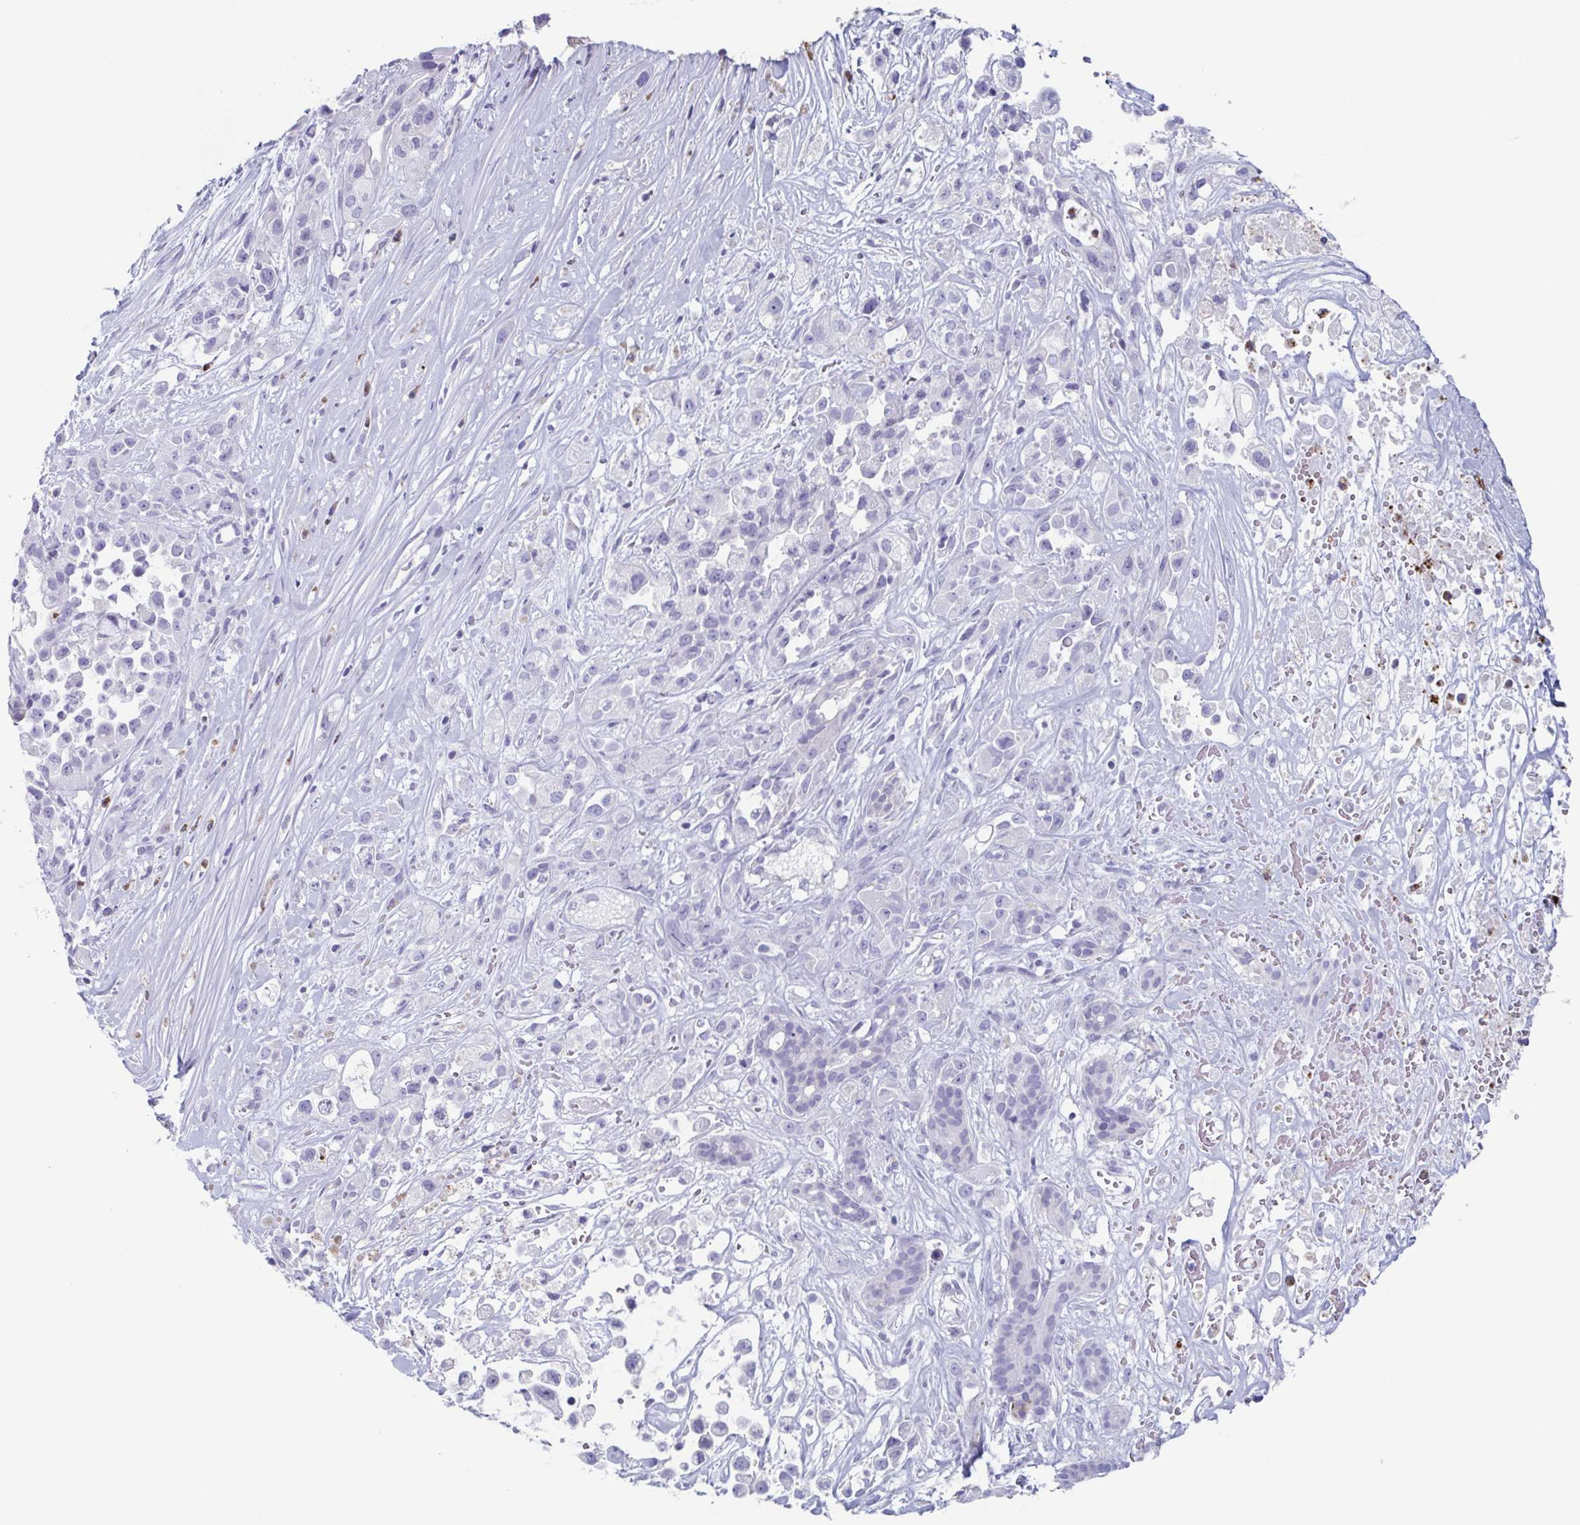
{"staining": {"intensity": "negative", "quantity": "none", "location": "none"}, "tissue": "pancreatic cancer", "cell_type": "Tumor cells", "image_type": "cancer", "snomed": [{"axis": "morphology", "description": "Adenocarcinoma, NOS"}, {"axis": "topography", "description": "Pancreas"}], "caption": "Immunohistochemistry of pancreatic adenocarcinoma exhibits no positivity in tumor cells.", "gene": "BPI", "patient": {"sex": "male", "age": 44}}